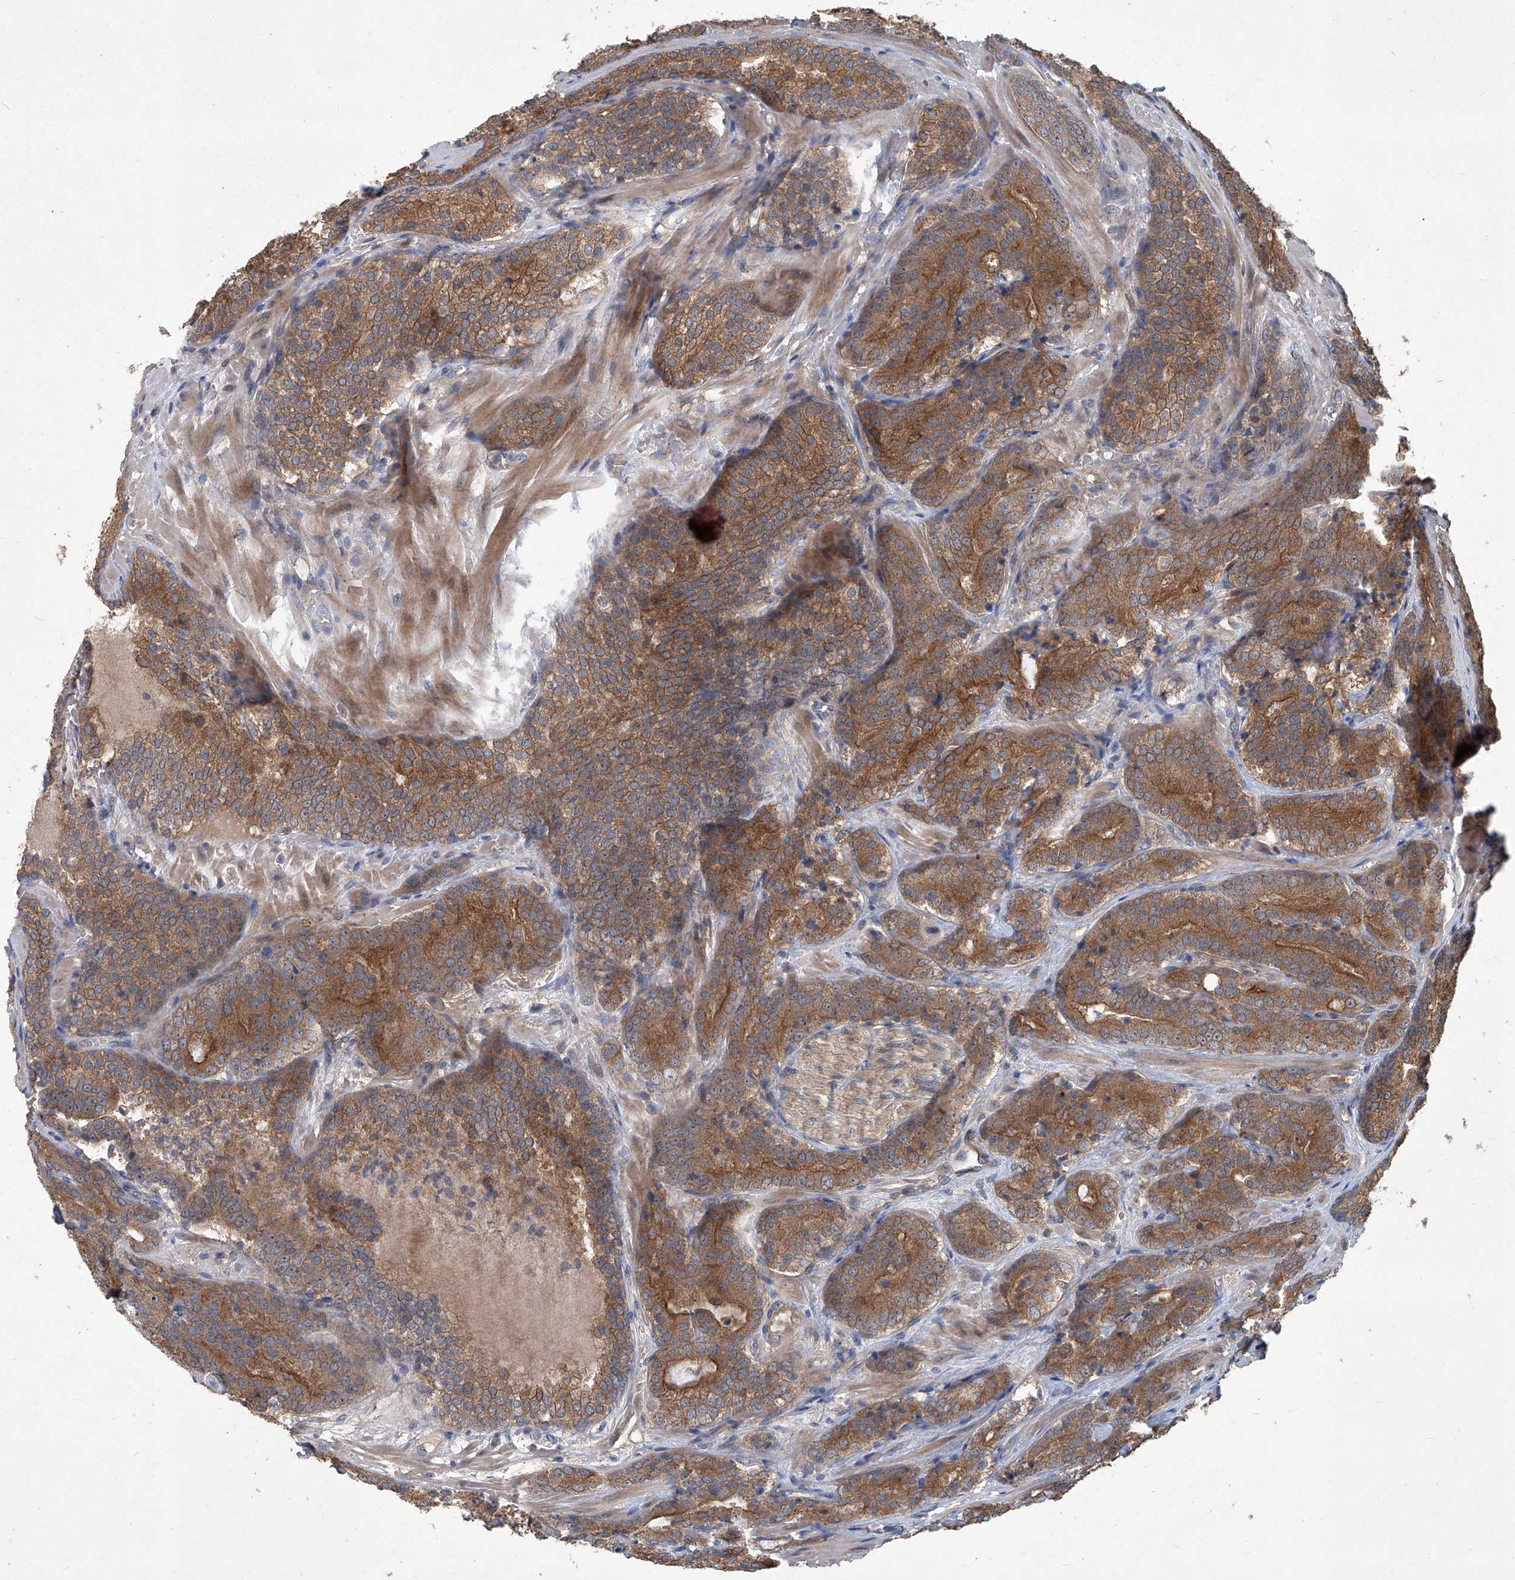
{"staining": {"intensity": "moderate", "quantity": ">75%", "location": "cytoplasmic/membranous"}, "tissue": "prostate cancer", "cell_type": "Tumor cells", "image_type": "cancer", "snomed": [{"axis": "morphology", "description": "Adenocarcinoma, High grade"}, {"axis": "topography", "description": "Prostate"}], "caption": "Immunohistochemical staining of prostate cancer (adenocarcinoma (high-grade)) reveals medium levels of moderate cytoplasmic/membranous protein staining in about >75% of tumor cells.", "gene": "ANKRD34A", "patient": {"sex": "male", "age": 57}}